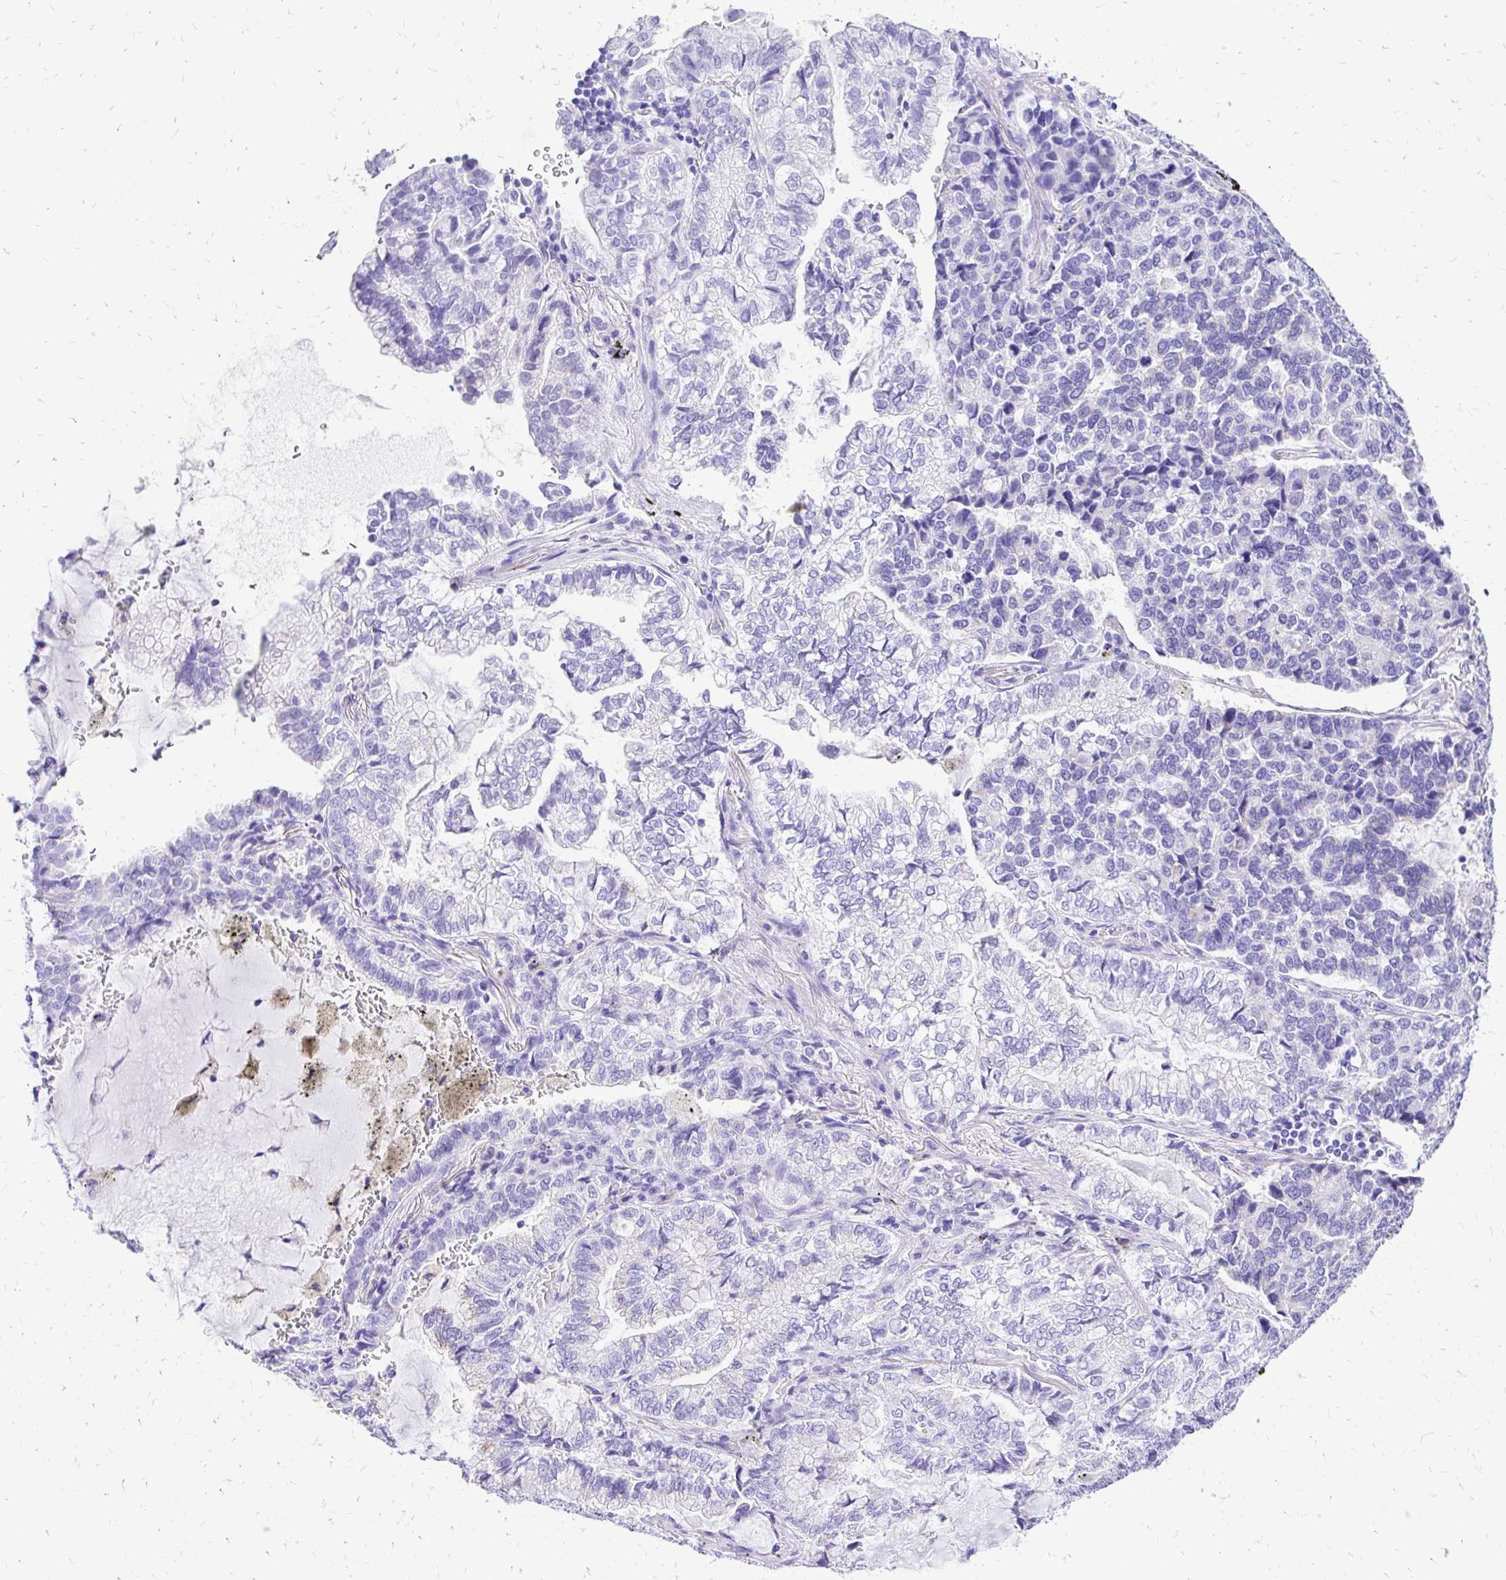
{"staining": {"intensity": "negative", "quantity": "none", "location": "none"}, "tissue": "lung cancer", "cell_type": "Tumor cells", "image_type": "cancer", "snomed": [{"axis": "morphology", "description": "Adenocarcinoma, NOS"}, {"axis": "topography", "description": "Lymph node"}, {"axis": "topography", "description": "Lung"}], "caption": "IHC histopathology image of human lung cancer stained for a protein (brown), which demonstrates no positivity in tumor cells.", "gene": "S100G", "patient": {"sex": "male", "age": 66}}